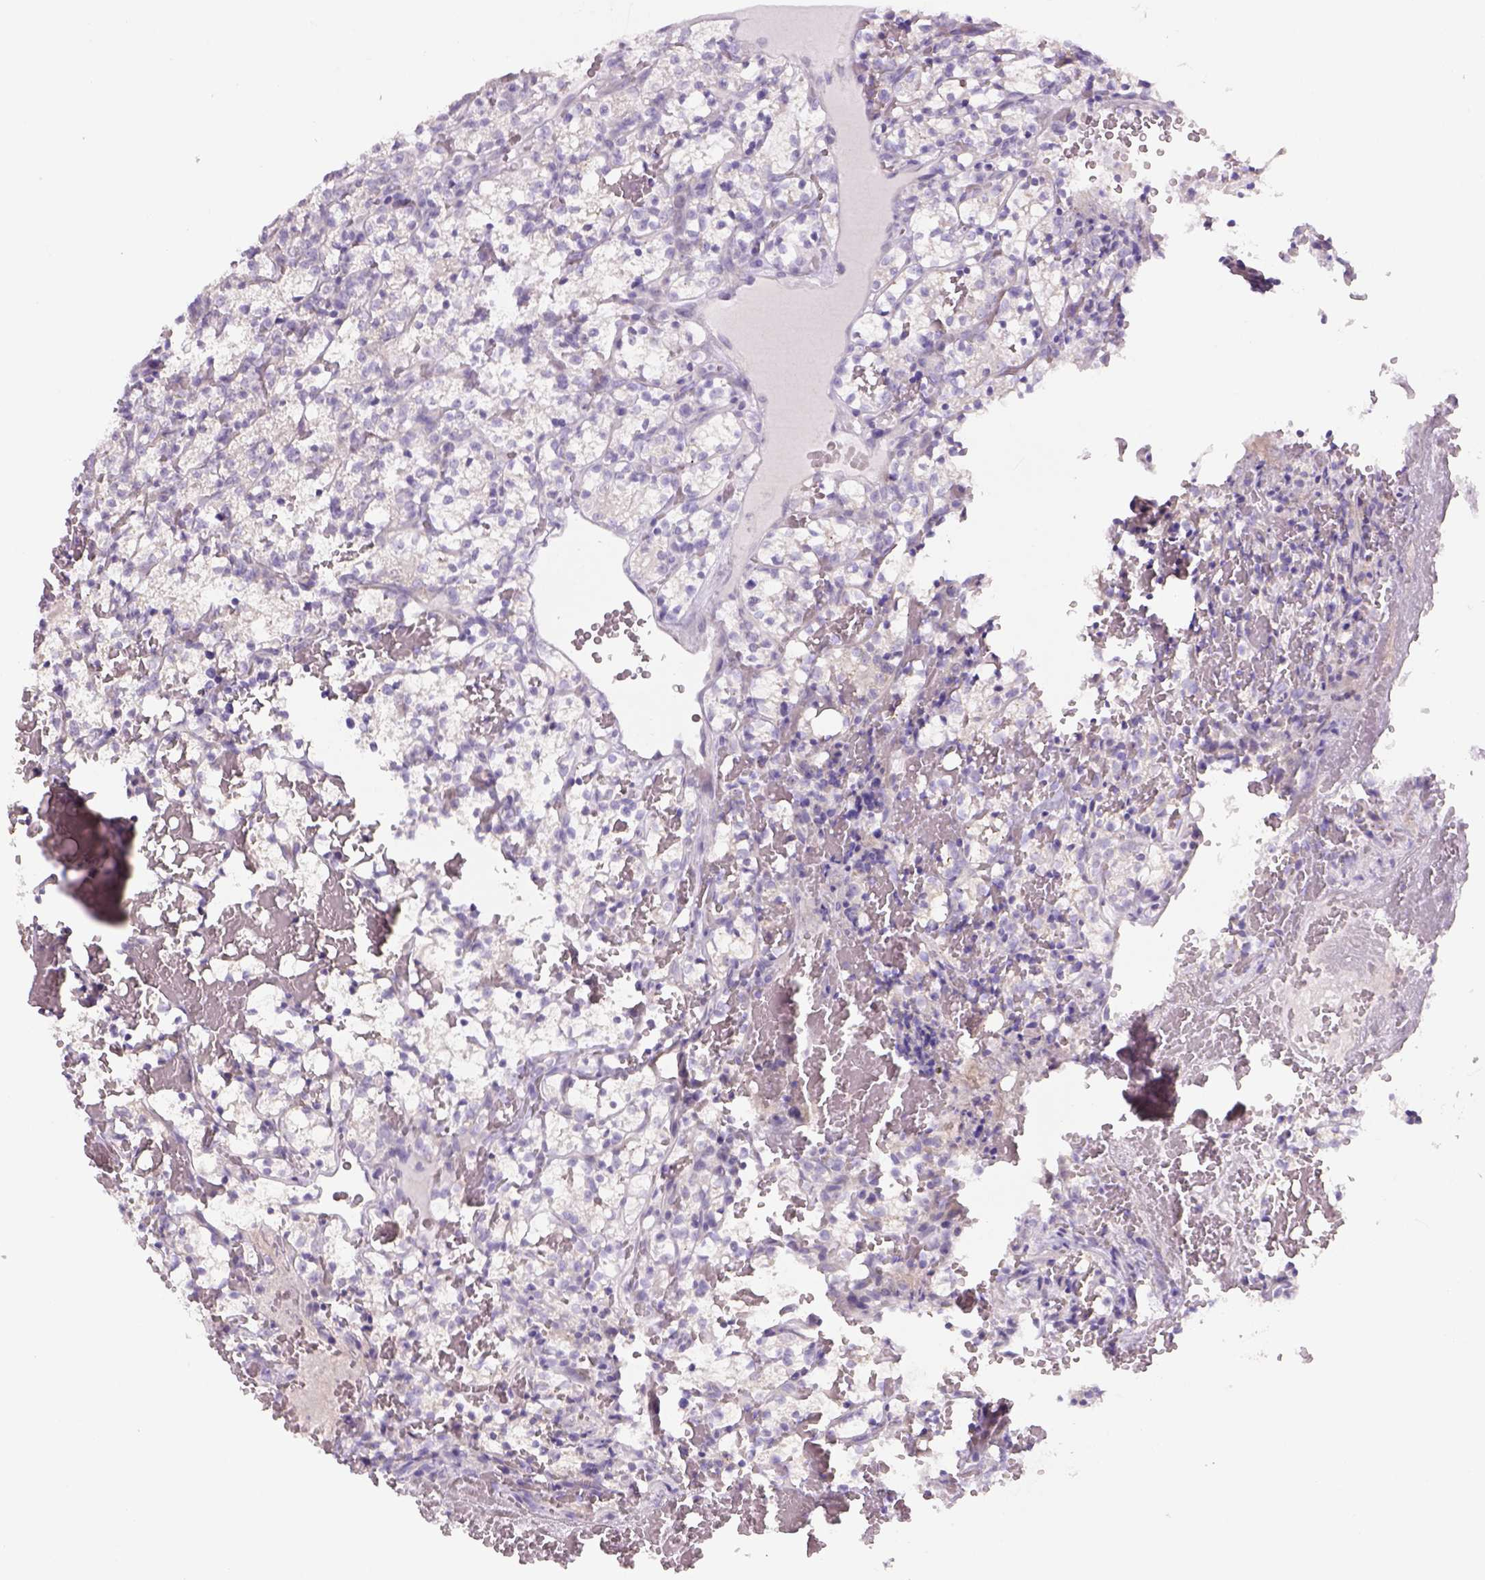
{"staining": {"intensity": "negative", "quantity": "none", "location": "none"}, "tissue": "renal cancer", "cell_type": "Tumor cells", "image_type": "cancer", "snomed": [{"axis": "morphology", "description": "Adenocarcinoma, NOS"}, {"axis": "topography", "description": "Kidney"}], "caption": "An immunohistochemistry micrograph of renal adenocarcinoma is shown. There is no staining in tumor cells of renal adenocarcinoma.", "gene": "ADGRV1", "patient": {"sex": "female", "age": 69}}